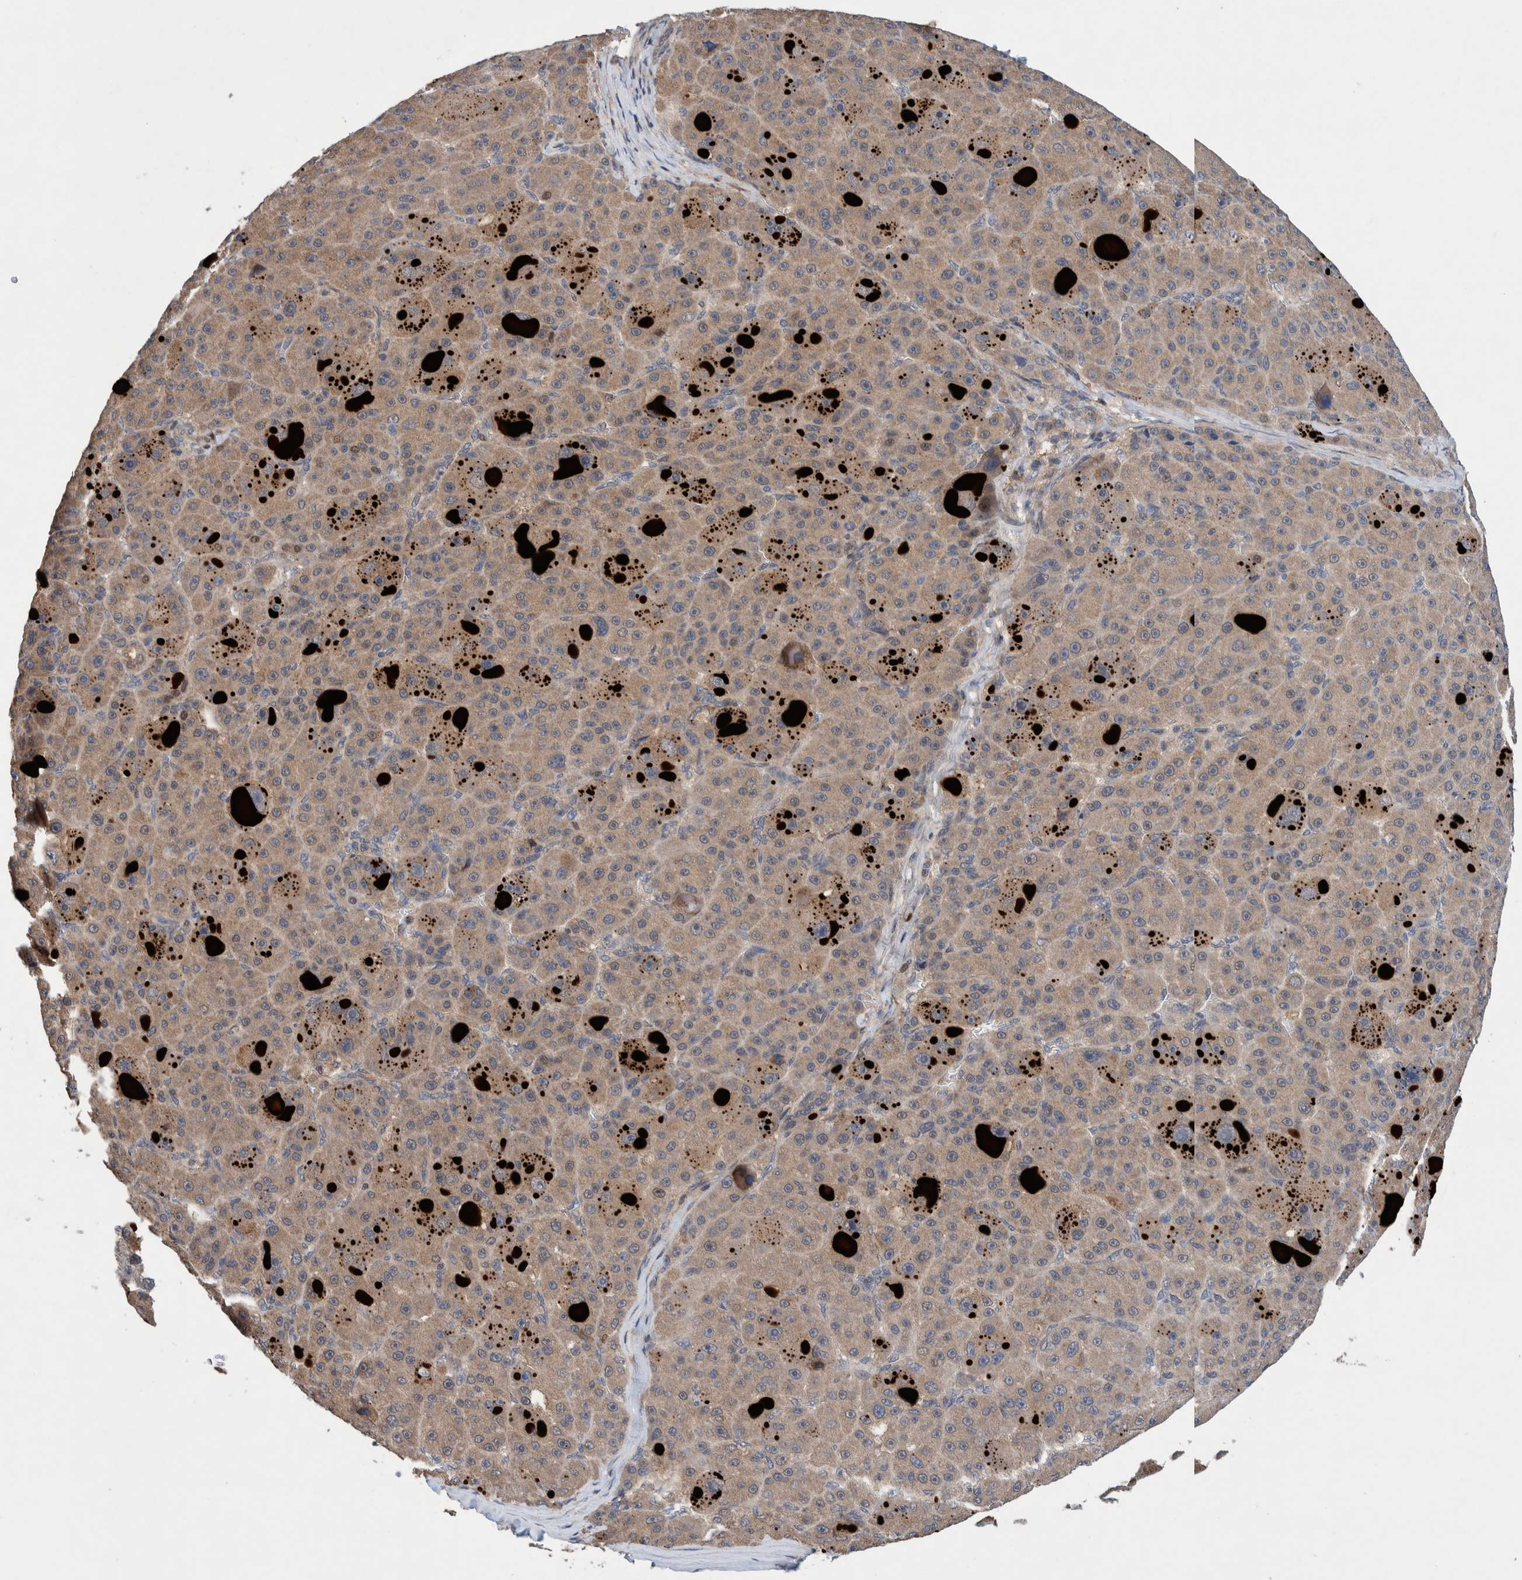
{"staining": {"intensity": "weak", "quantity": ">75%", "location": "cytoplasmic/membranous"}, "tissue": "liver cancer", "cell_type": "Tumor cells", "image_type": "cancer", "snomed": [{"axis": "morphology", "description": "Carcinoma, Hepatocellular, NOS"}, {"axis": "topography", "description": "Liver"}], "caption": "Immunohistochemistry (DAB (3,3'-diaminobenzidine)) staining of liver hepatocellular carcinoma reveals weak cytoplasmic/membranous protein expression in approximately >75% of tumor cells. (DAB (3,3'-diaminobenzidine) IHC, brown staining for protein, blue staining for nuclei).", "gene": "PIK3R6", "patient": {"sex": "male", "age": 76}}